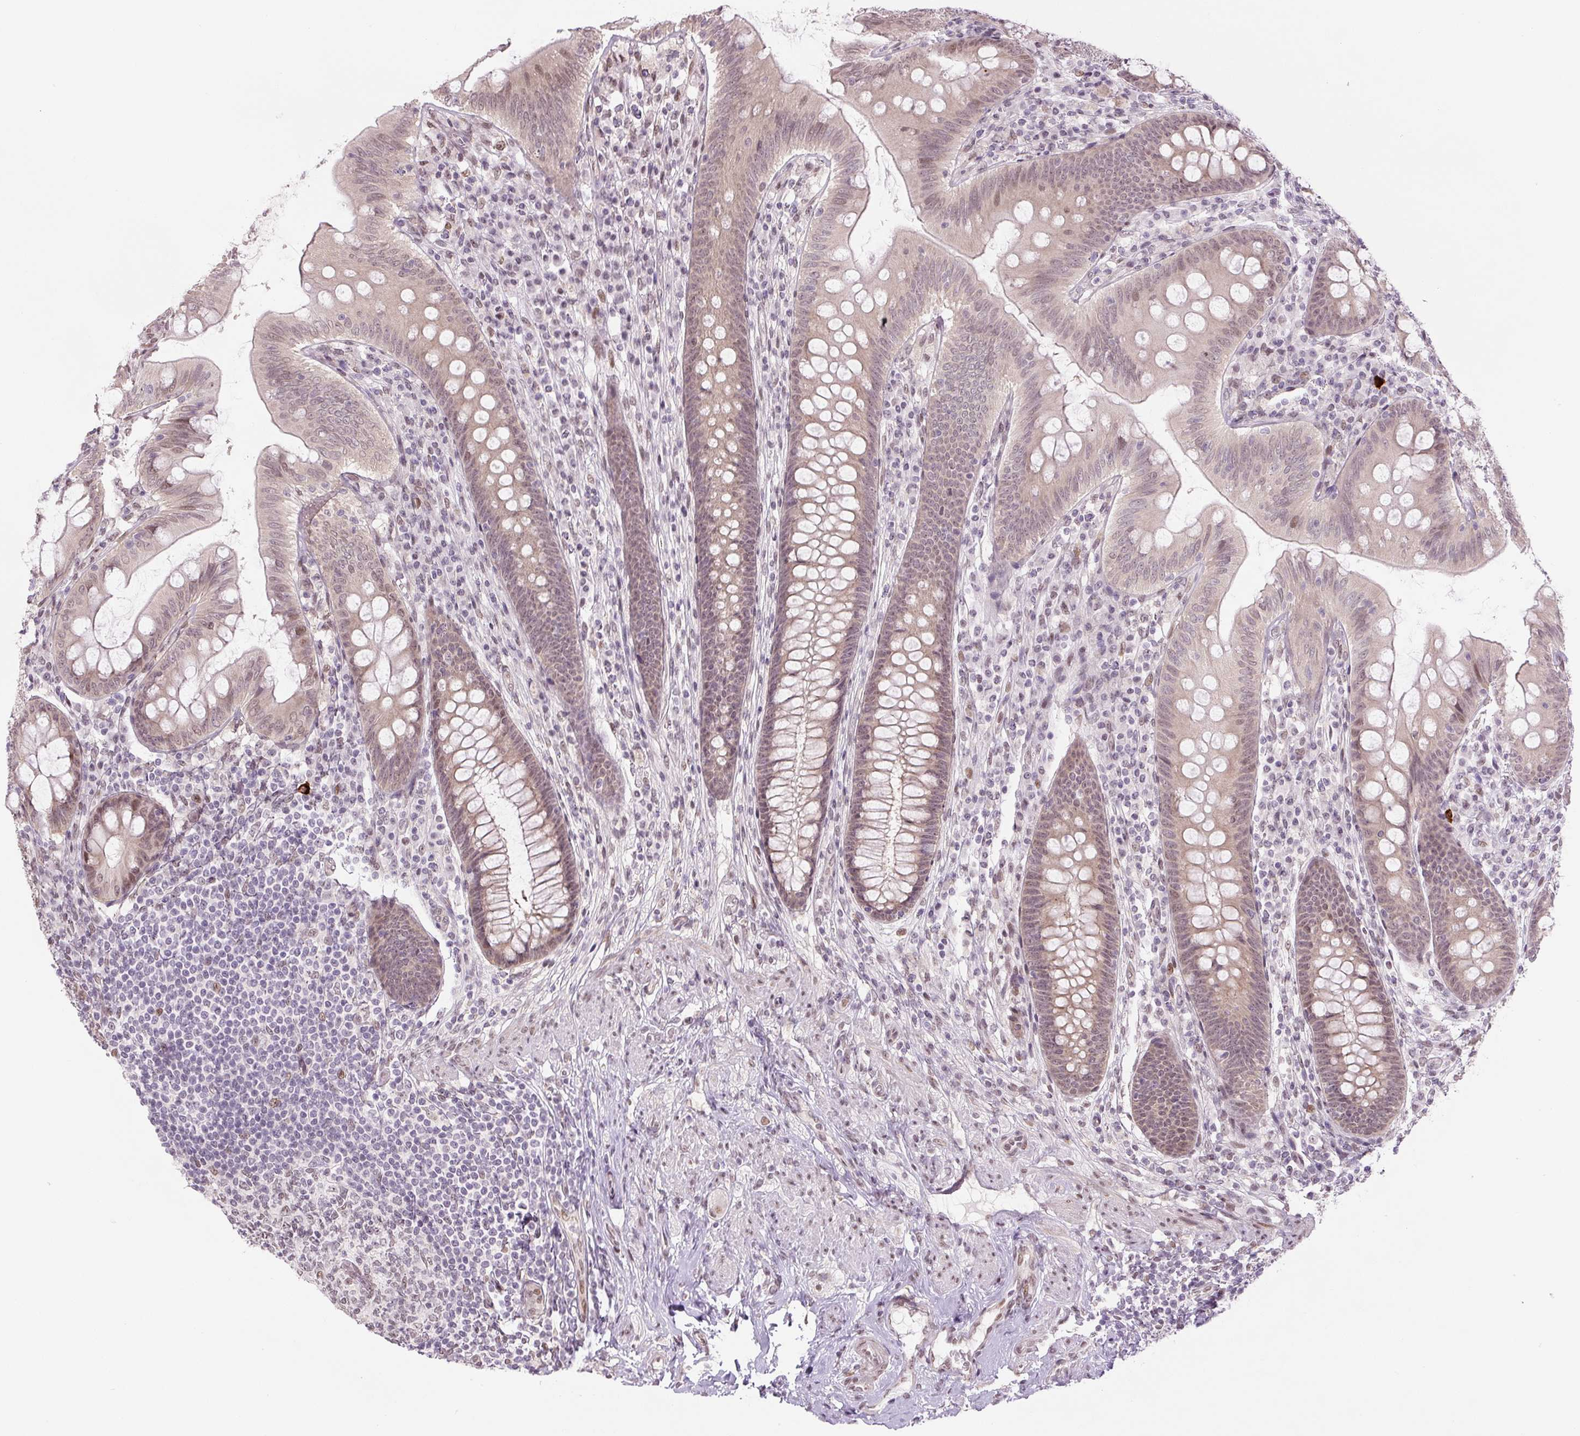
{"staining": {"intensity": "moderate", "quantity": ">75%", "location": "nuclear"}, "tissue": "appendix", "cell_type": "Glandular cells", "image_type": "normal", "snomed": [{"axis": "morphology", "description": "Normal tissue, NOS"}, {"axis": "topography", "description": "Appendix"}], "caption": "IHC (DAB) staining of unremarkable human appendix demonstrates moderate nuclear protein expression in about >75% of glandular cells.", "gene": "TCFL5", "patient": {"sex": "male", "age": 71}}